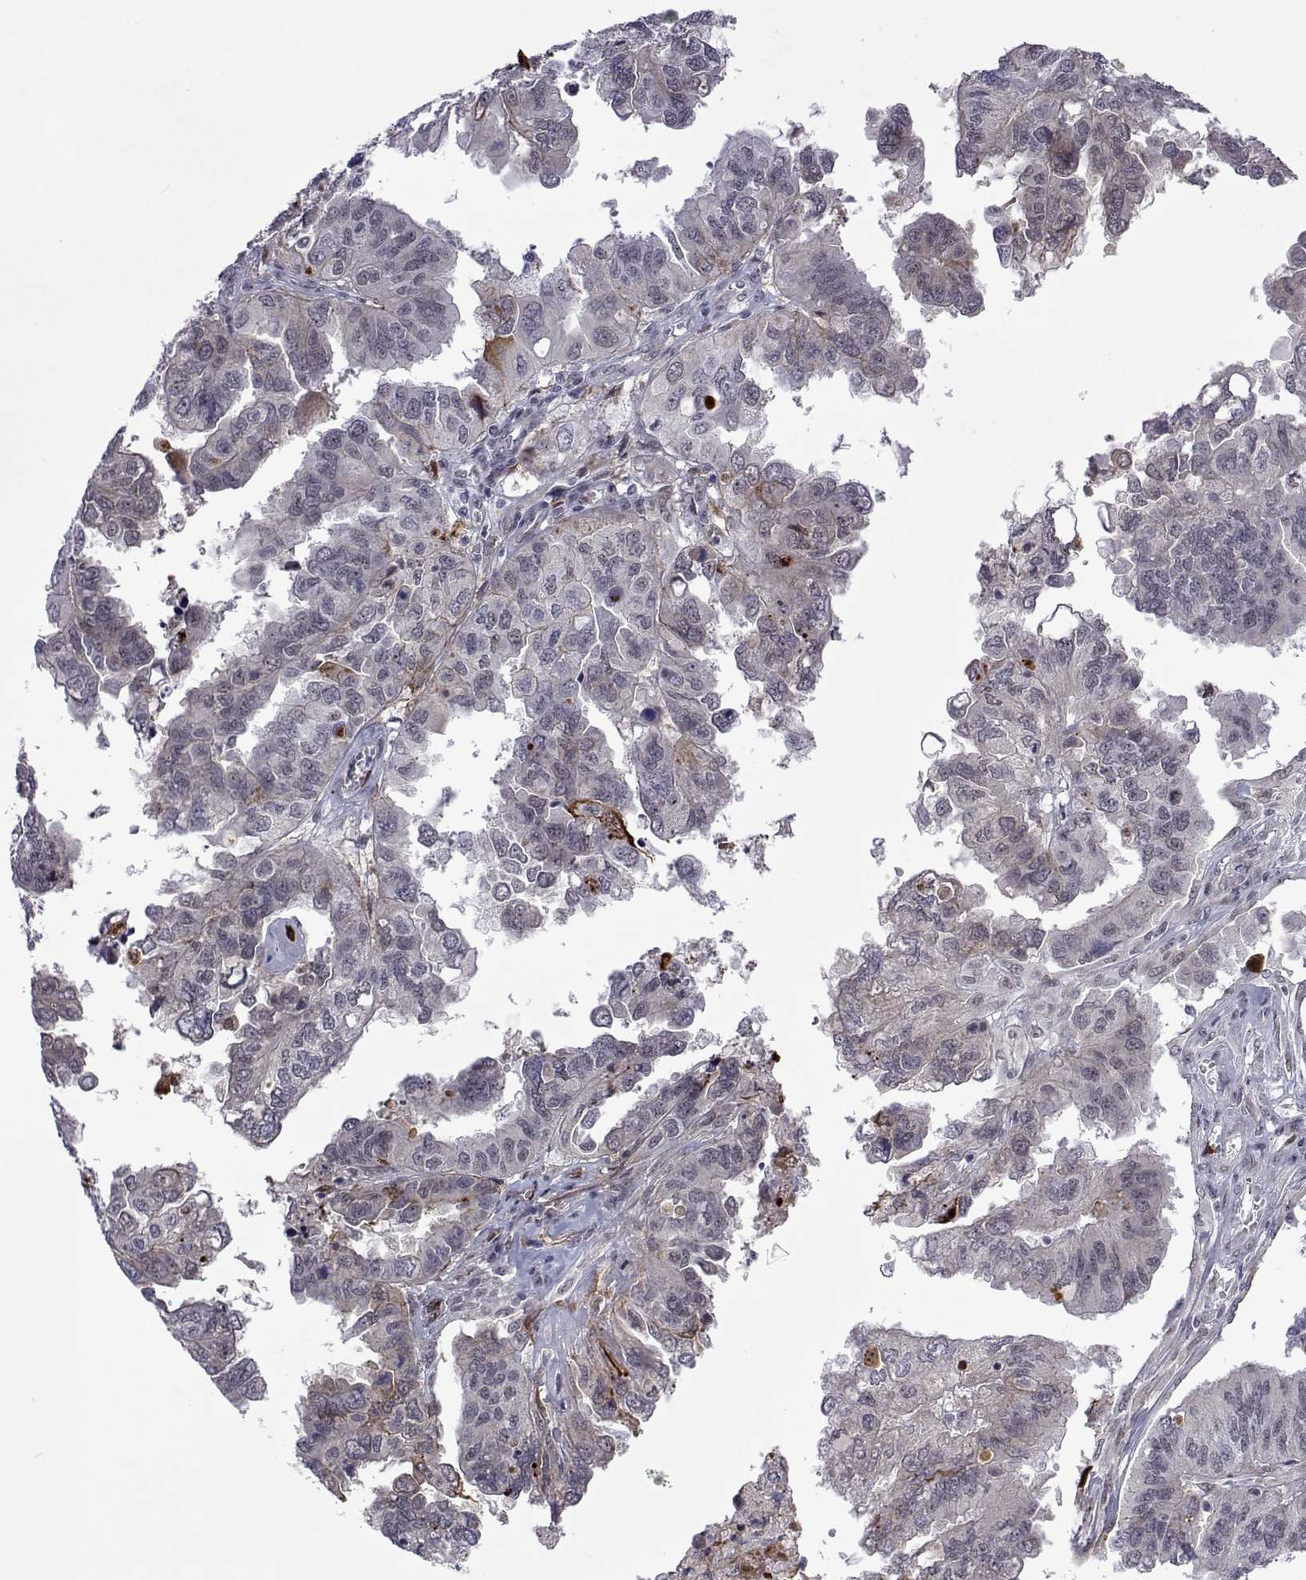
{"staining": {"intensity": "weak", "quantity": "<25%", "location": "cytoplasmic/membranous"}, "tissue": "ovarian cancer", "cell_type": "Tumor cells", "image_type": "cancer", "snomed": [{"axis": "morphology", "description": "Cystadenocarcinoma, serous, NOS"}, {"axis": "topography", "description": "Ovary"}], "caption": "Human ovarian cancer (serous cystadenocarcinoma) stained for a protein using IHC shows no staining in tumor cells.", "gene": "EFCAB3", "patient": {"sex": "female", "age": 79}}